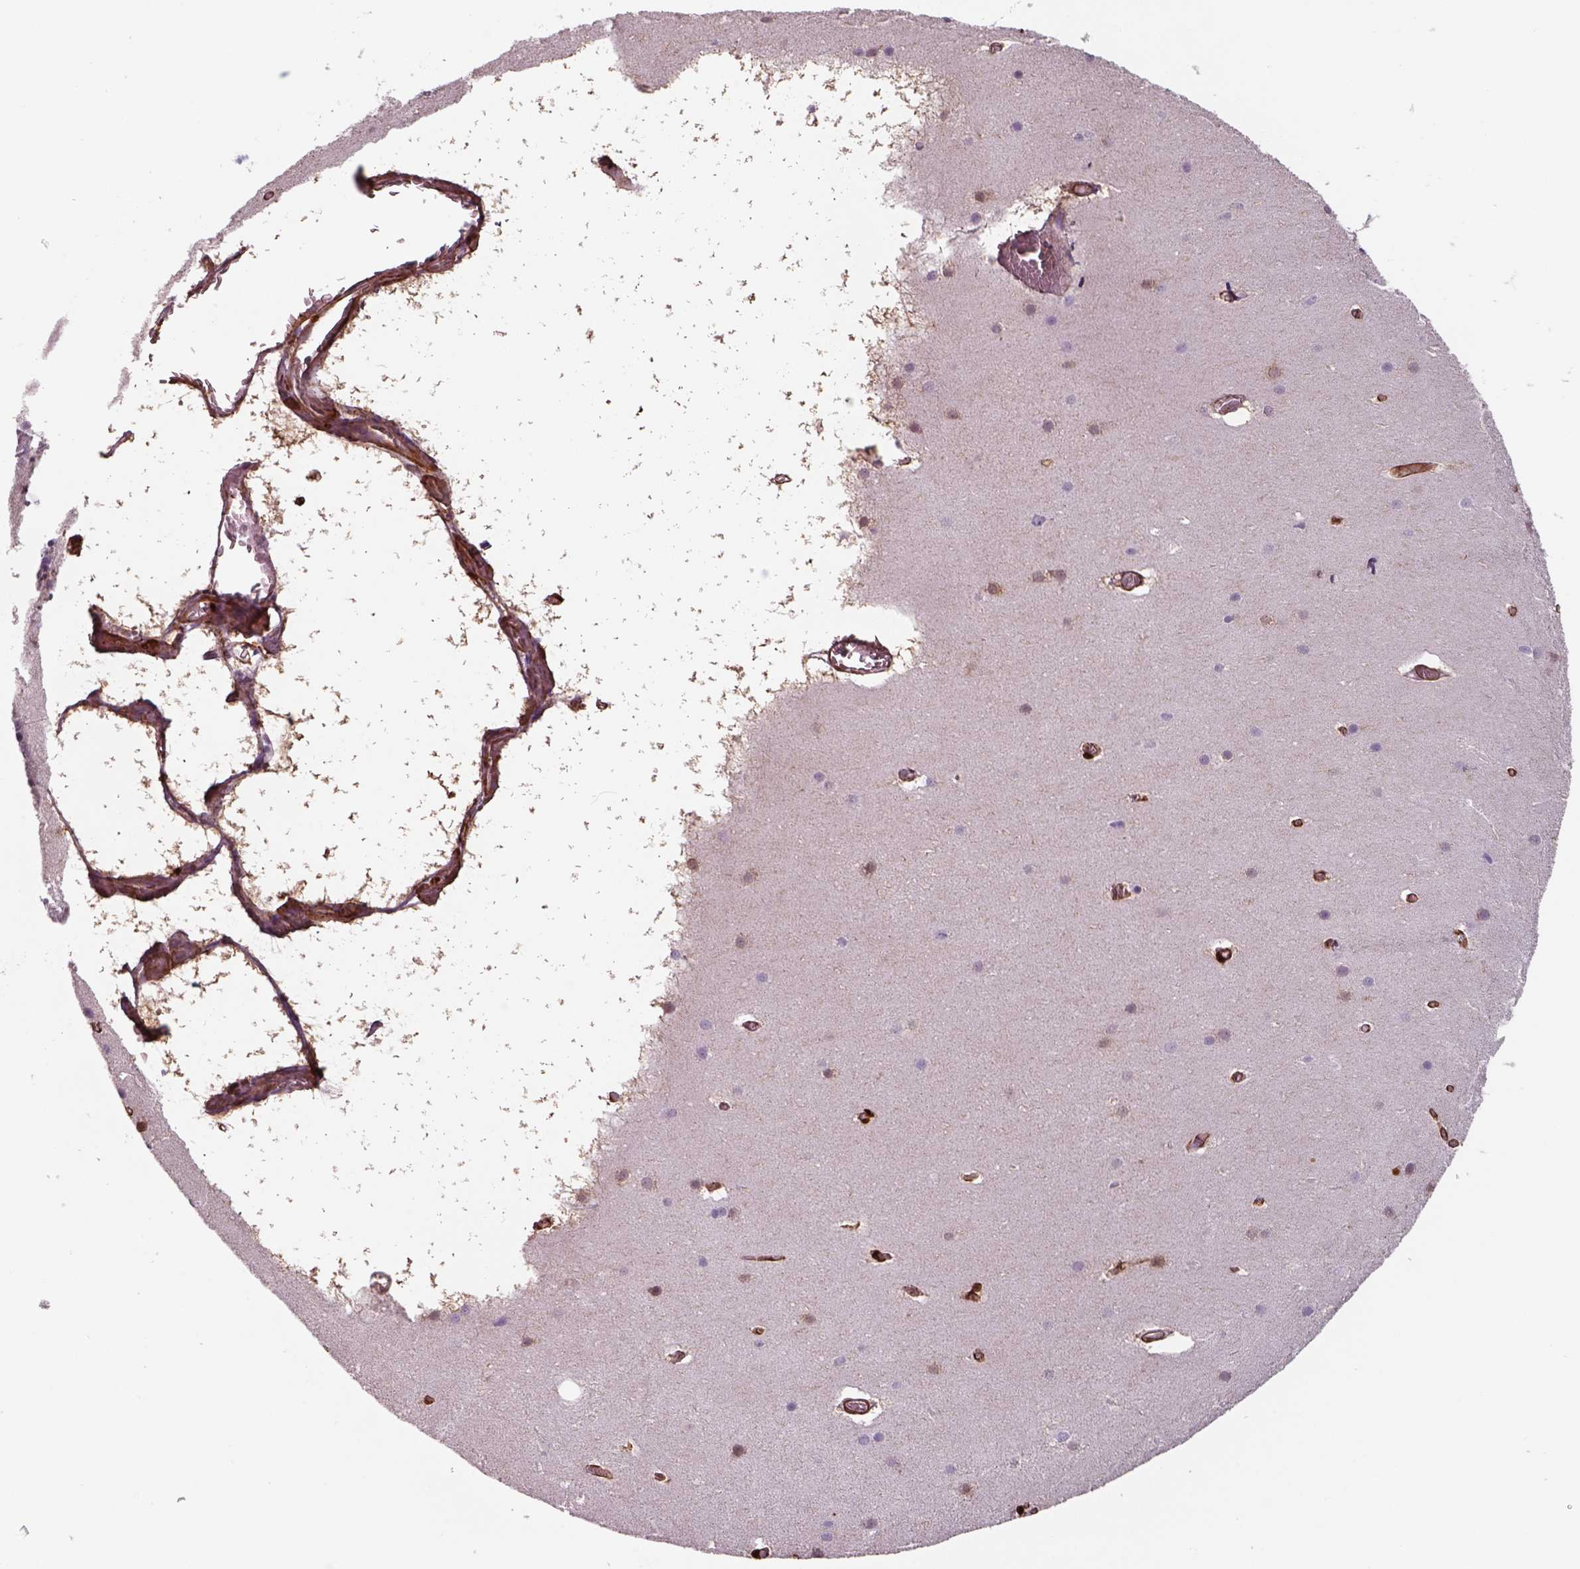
{"staining": {"intensity": "negative", "quantity": "none", "location": "none"}, "tissue": "cerebellum", "cell_type": "Cells in granular layer", "image_type": "normal", "snomed": [{"axis": "morphology", "description": "Normal tissue, NOS"}, {"axis": "topography", "description": "Cerebellum"}], "caption": "This histopathology image is of benign cerebellum stained with immunohistochemistry to label a protein in brown with the nuclei are counter-stained blue. There is no staining in cells in granular layer.", "gene": "ISYNA1", "patient": {"sex": "male", "age": 70}}